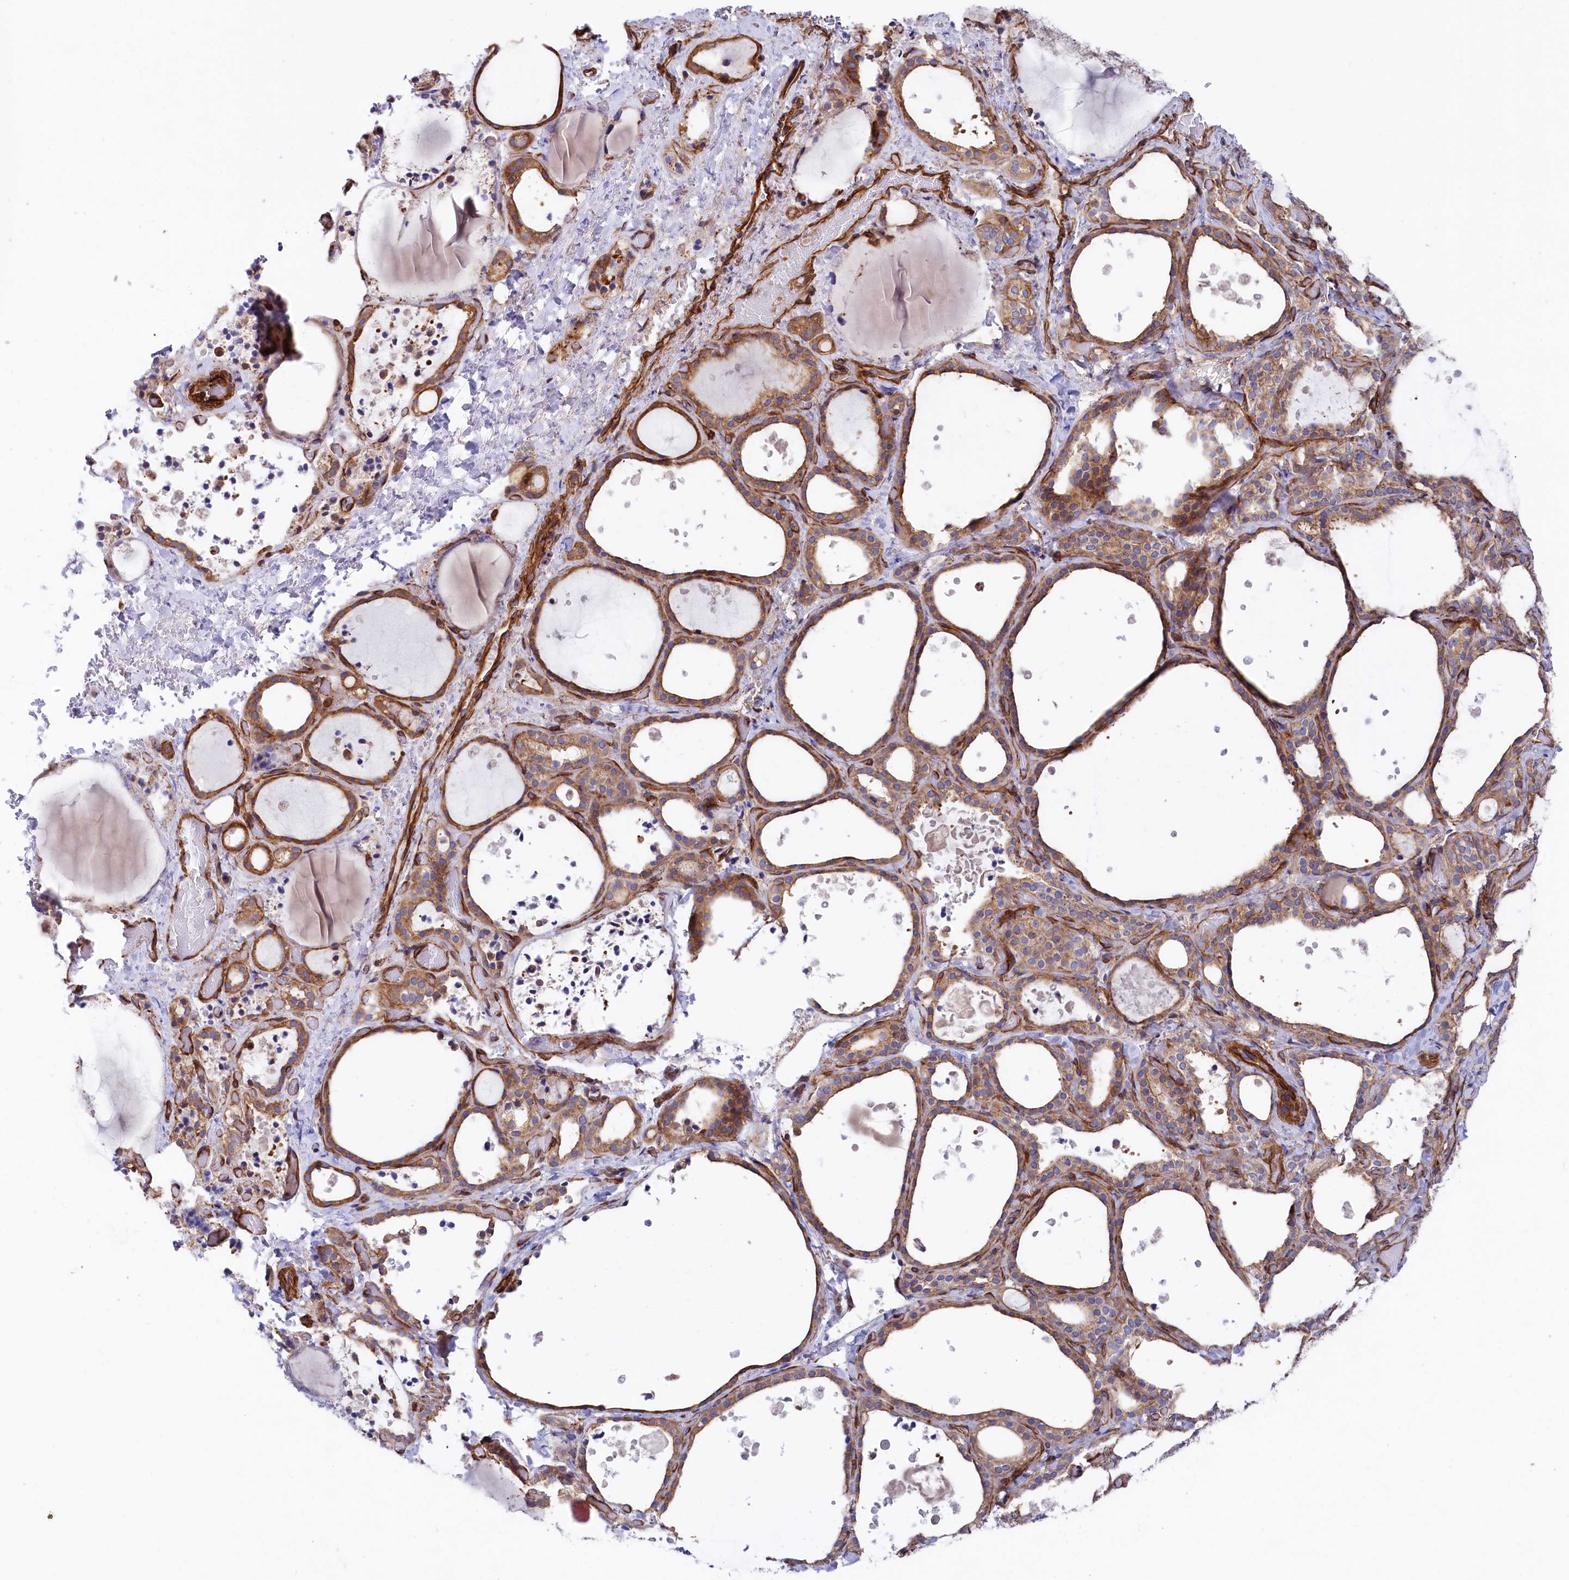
{"staining": {"intensity": "moderate", "quantity": ">75%", "location": "cytoplasmic/membranous"}, "tissue": "thyroid gland", "cell_type": "Glandular cells", "image_type": "normal", "snomed": [{"axis": "morphology", "description": "Normal tissue, NOS"}, {"axis": "topography", "description": "Thyroid gland"}], "caption": "Brown immunohistochemical staining in normal thyroid gland demonstrates moderate cytoplasmic/membranous positivity in about >75% of glandular cells.", "gene": "TNKS1BP1", "patient": {"sex": "female", "age": 44}}